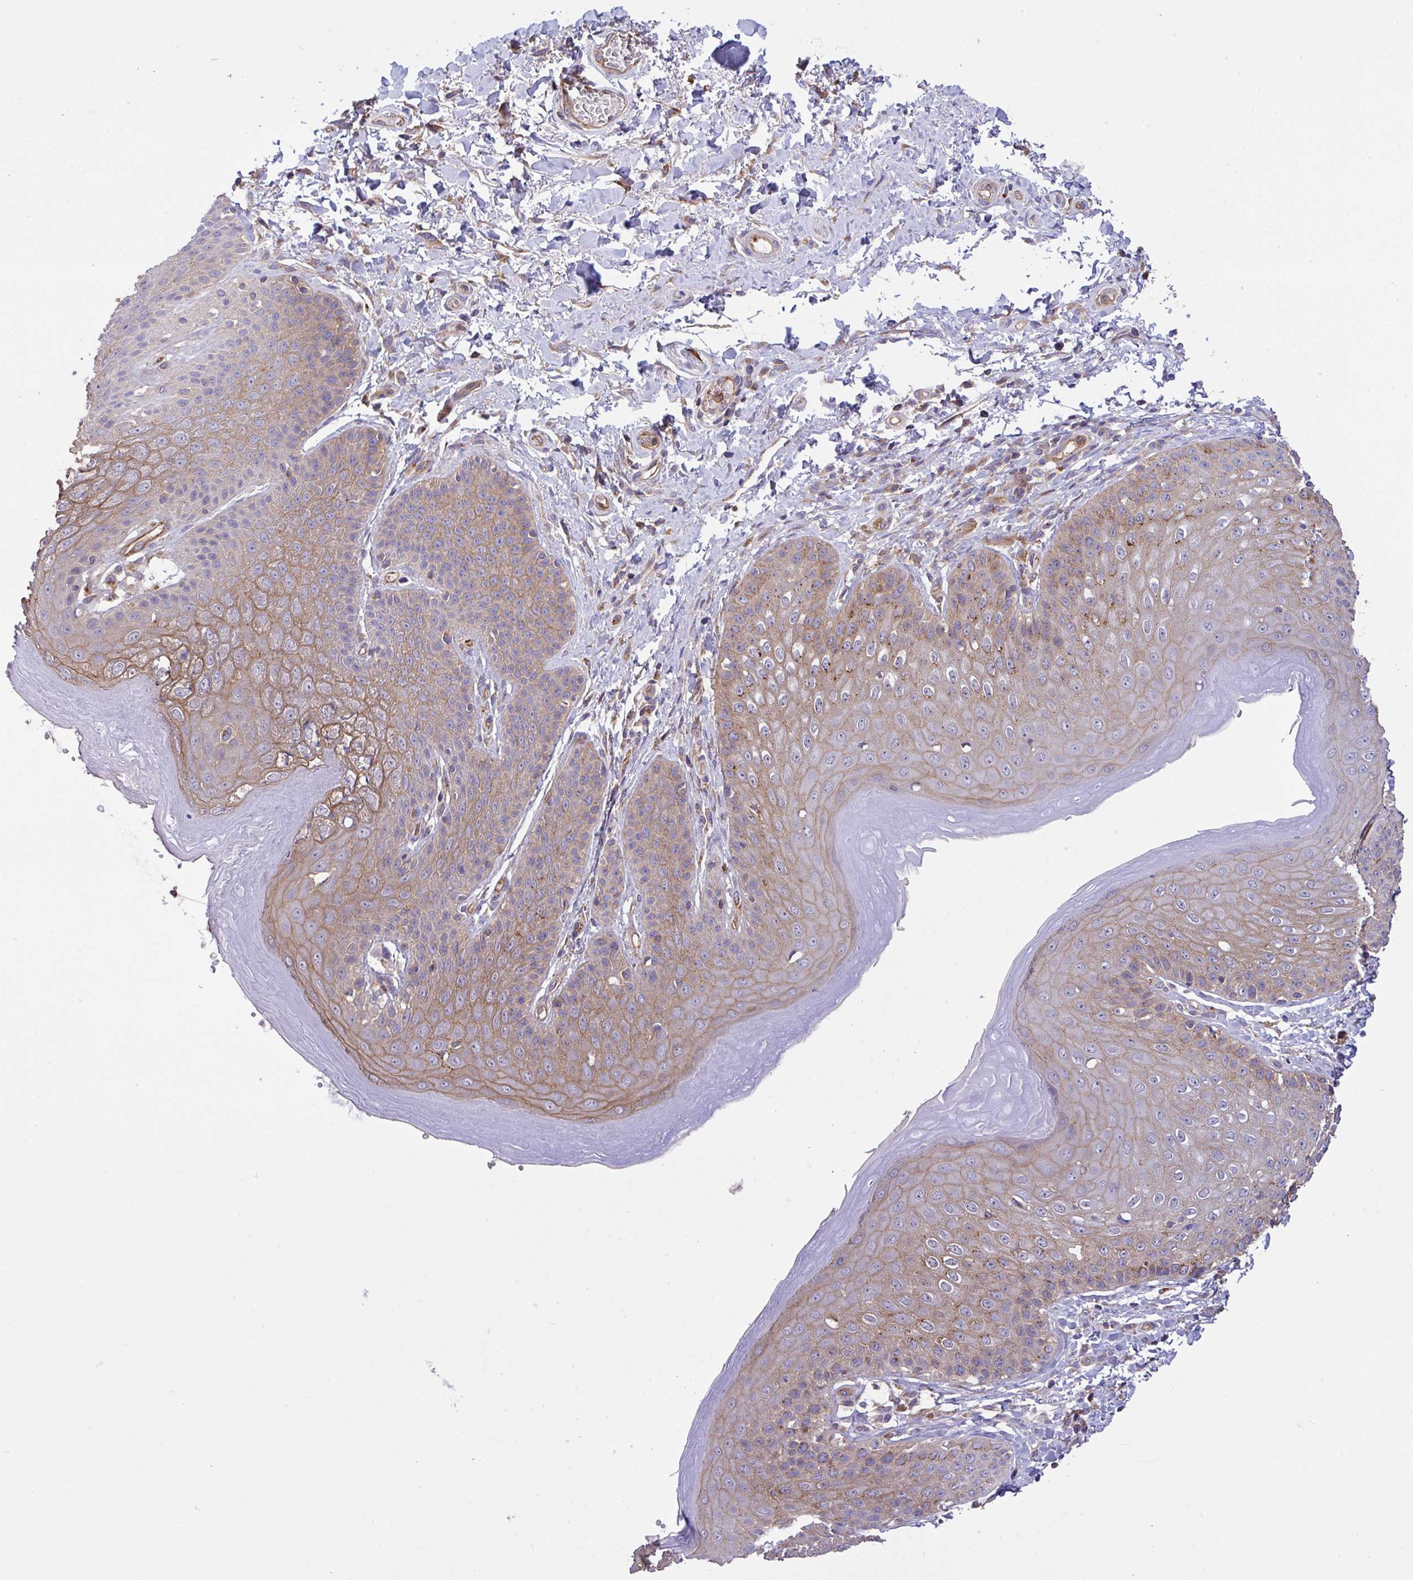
{"staining": {"intensity": "moderate", "quantity": "<25%", "location": "cytoplasmic/membranous"}, "tissue": "skin", "cell_type": "Epidermal cells", "image_type": "normal", "snomed": [{"axis": "morphology", "description": "Normal tissue, NOS"}, {"axis": "topography", "description": "Peripheral nerve tissue"}], "caption": "Immunohistochemistry photomicrograph of normal human skin stained for a protein (brown), which demonstrates low levels of moderate cytoplasmic/membranous positivity in about <25% of epidermal cells.", "gene": "C4orf36", "patient": {"sex": "male", "age": 51}}